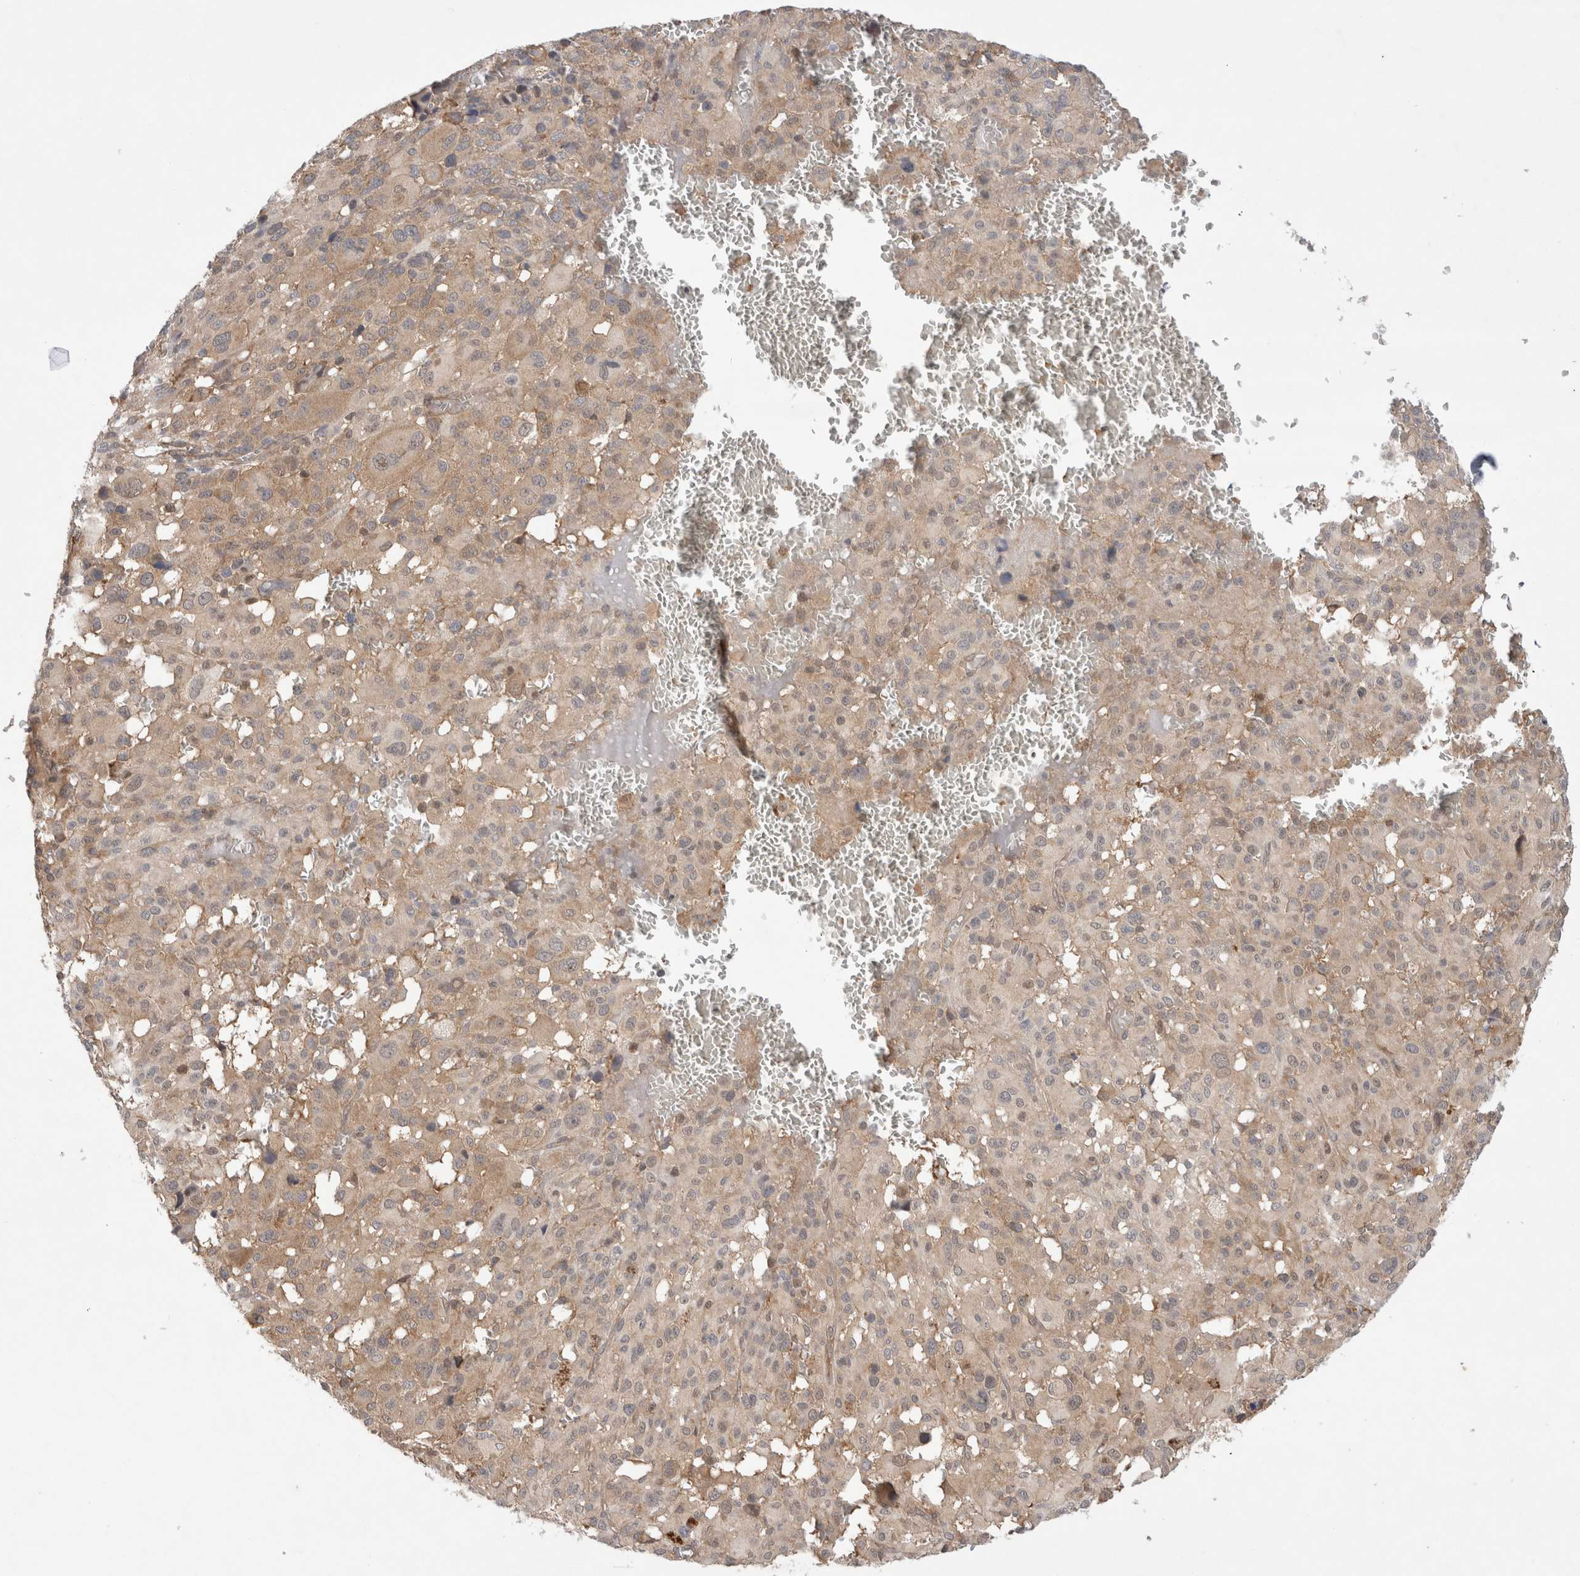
{"staining": {"intensity": "weak", "quantity": "<25%", "location": "cytoplasmic/membranous"}, "tissue": "melanoma", "cell_type": "Tumor cells", "image_type": "cancer", "snomed": [{"axis": "morphology", "description": "Malignant melanoma, Metastatic site"}, {"axis": "topography", "description": "Skin"}], "caption": "Melanoma was stained to show a protein in brown. There is no significant staining in tumor cells.", "gene": "EIF3E", "patient": {"sex": "female", "age": 74}}